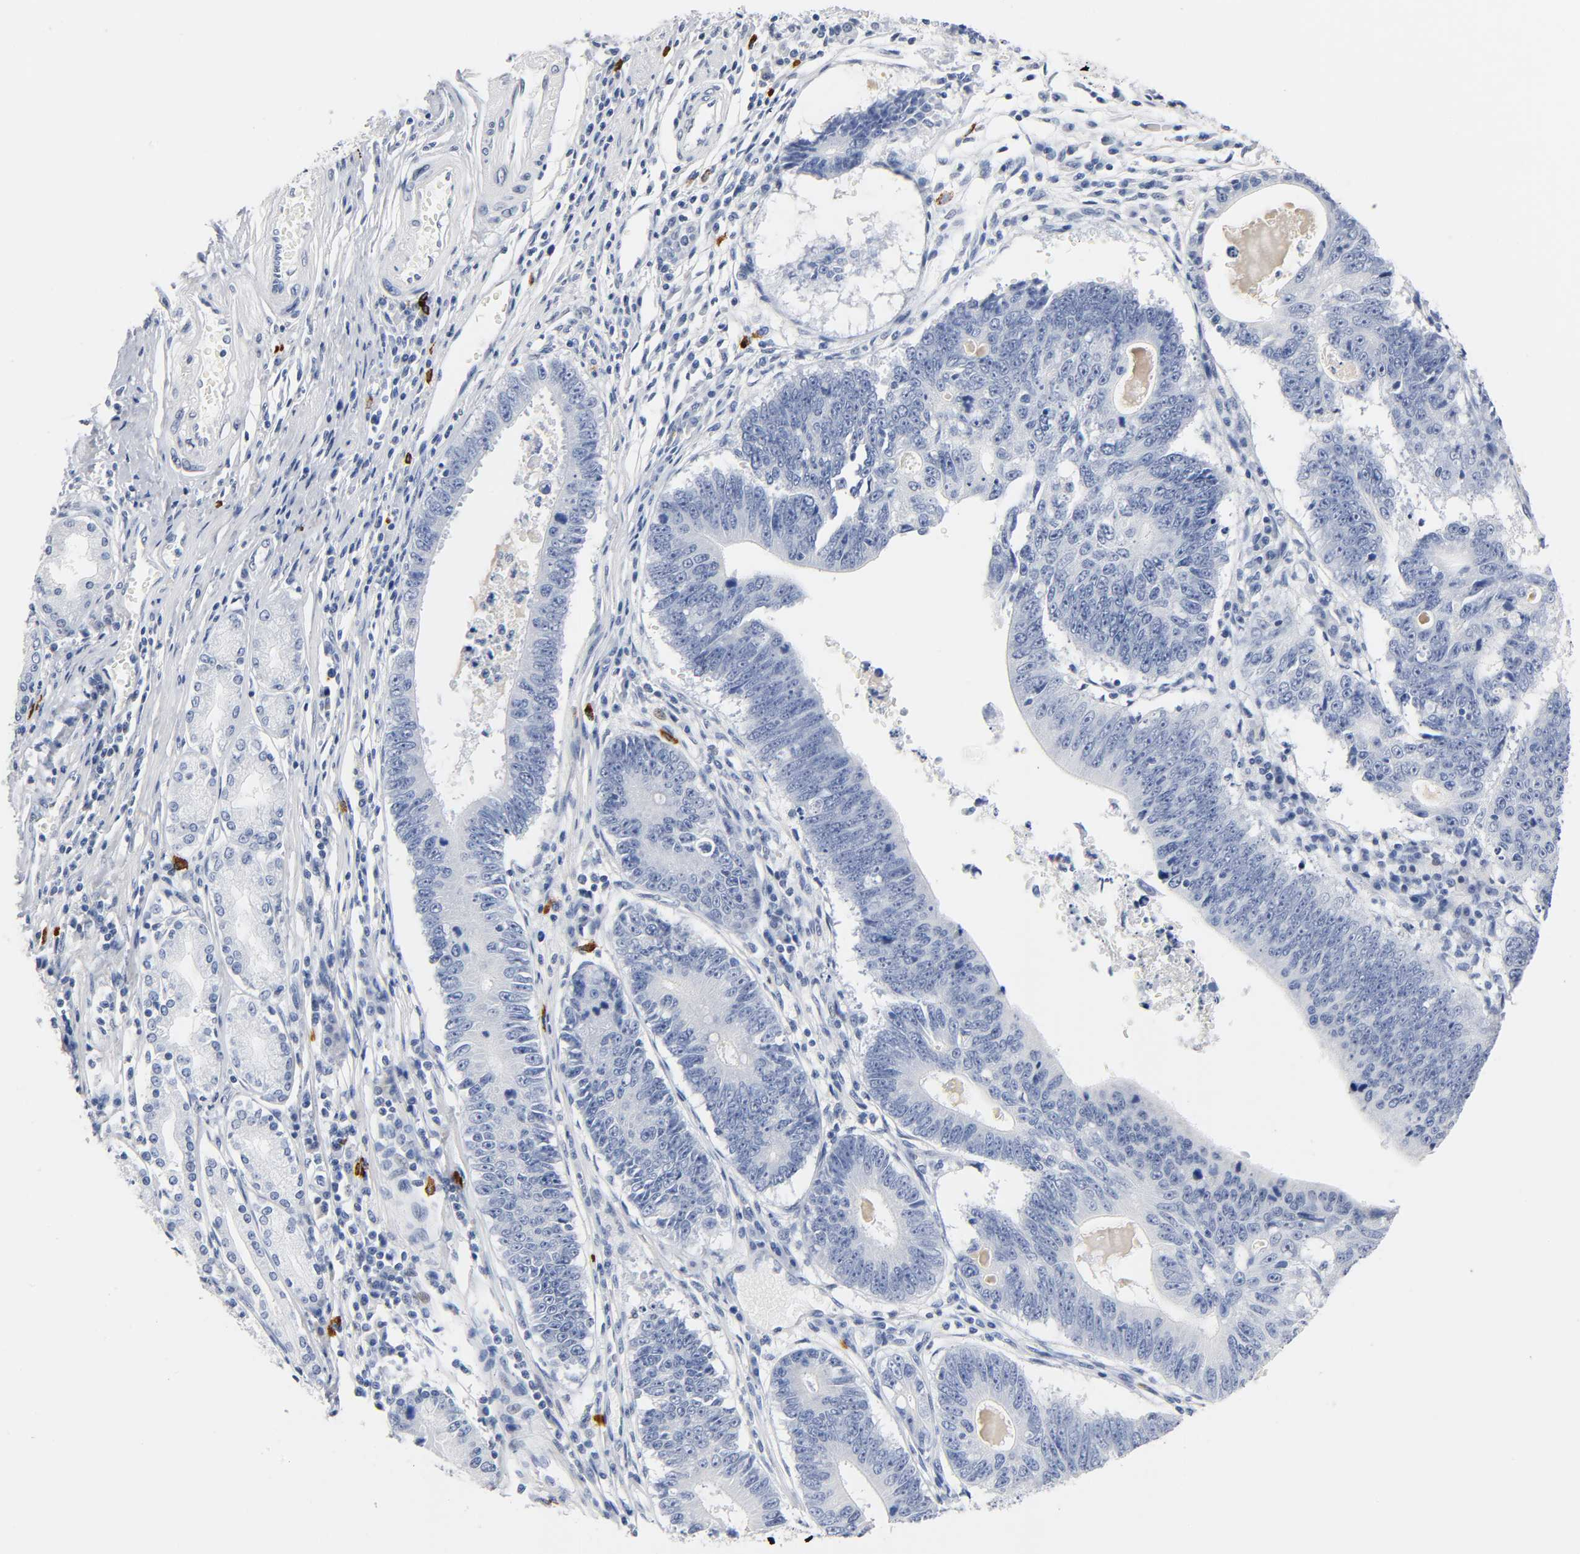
{"staining": {"intensity": "negative", "quantity": "none", "location": "none"}, "tissue": "stomach cancer", "cell_type": "Tumor cells", "image_type": "cancer", "snomed": [{"axis": "morphology", "description": "Adenocarcinoma, NOS"}, {"axis": "topography", "description": "Stomach"}], "caption": "Stomach adenocarcinoma was stained to show a protein in brown. There is no significant expression in tumor cells. Nuclei are stained in blue.", "gene": "NAB2", "patient": {"sex": "male", "age": 59}}